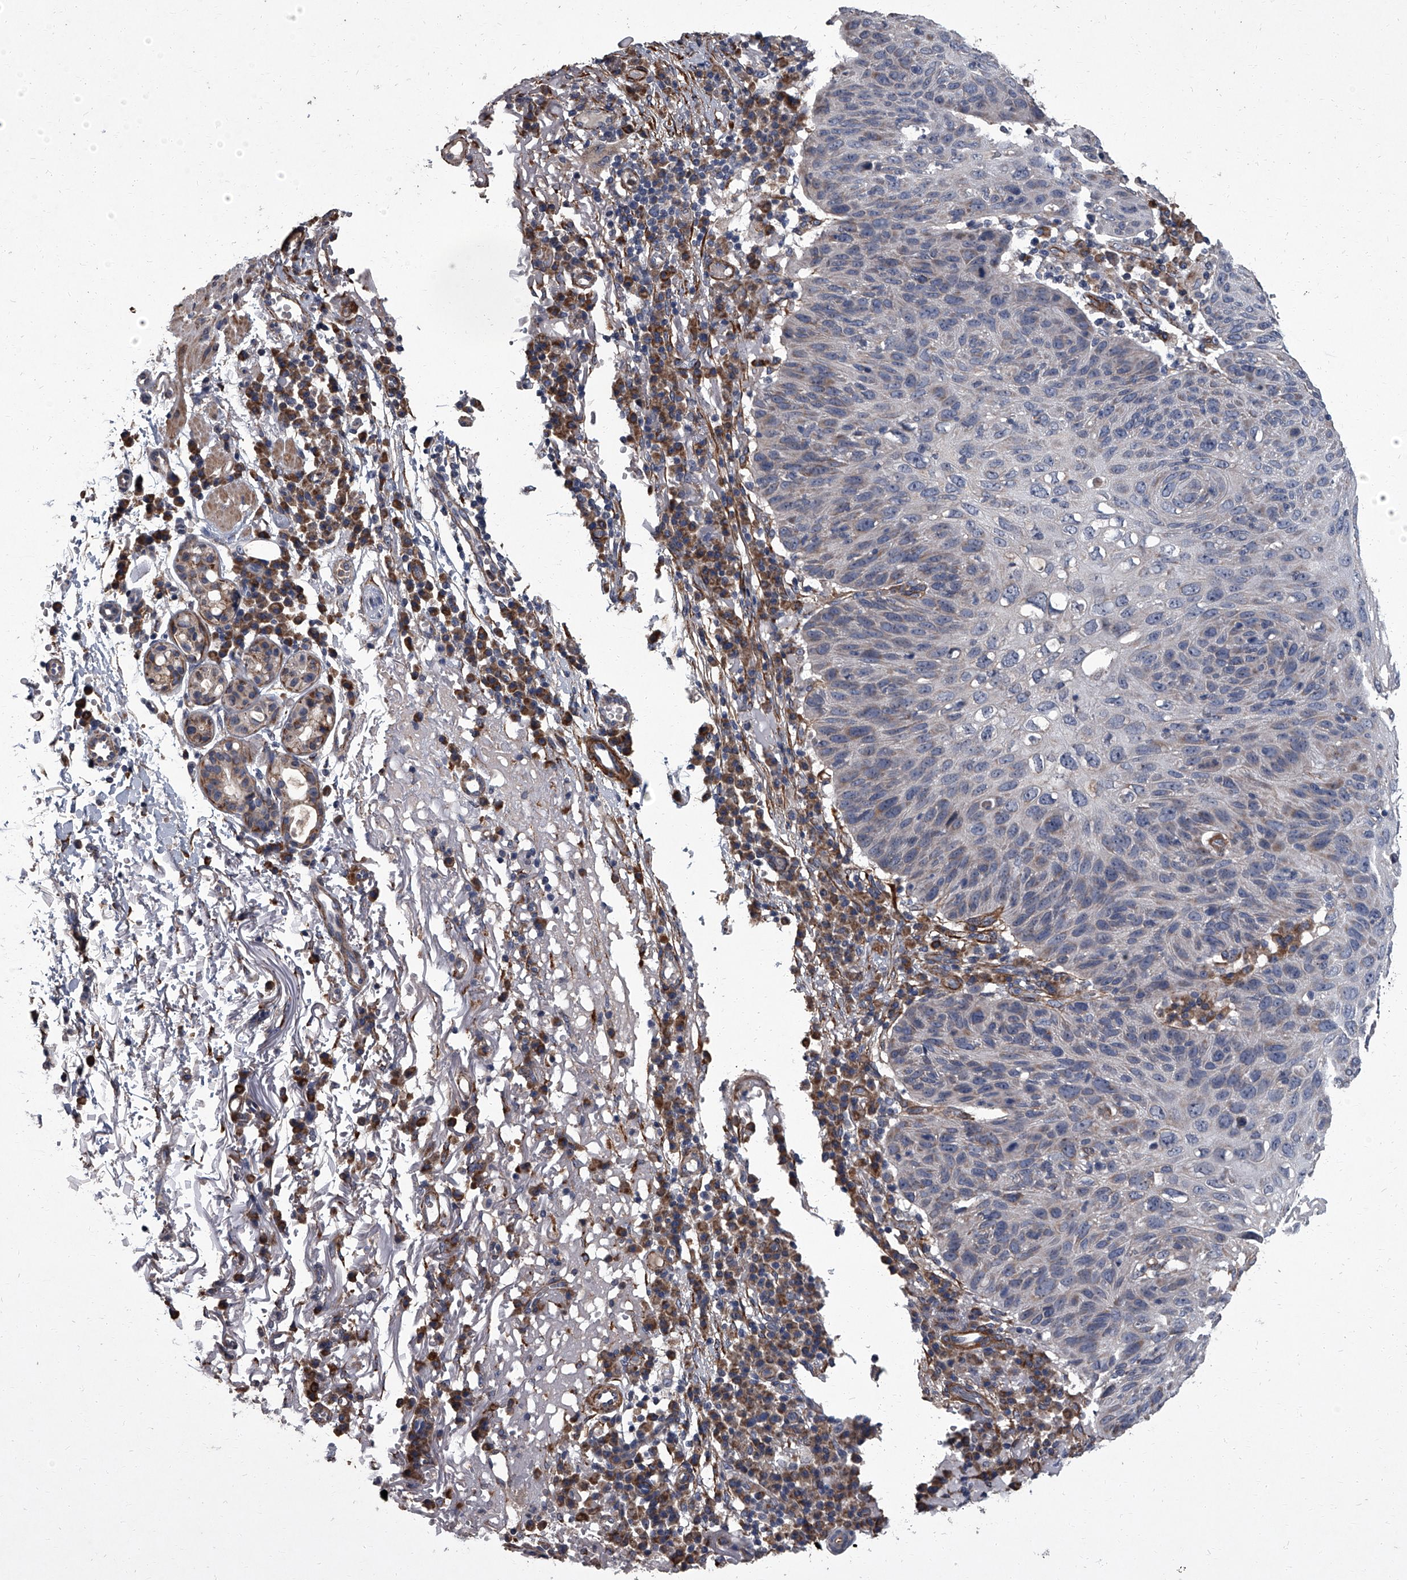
{"staining": {"intensity": "negative", "quantity": "none", "location": "none"}, "tissue": "skin cancer", "cell_type": "Tumor cells", "image_type": "cancer", "snomed": [{"axis": "morphology", "description": "Squamous cell carcinoma, NOS"}, {"axis": "topography", "description": "Skin"}], "caption": "This image is of skin cancer stained with immunohistochemistry to label a protein in brown with the nuclei are counter-stained blue. There is no expression in tumor cells.", "gene": "SIRT4", "patient": {"sex": "female", "age": 90}}